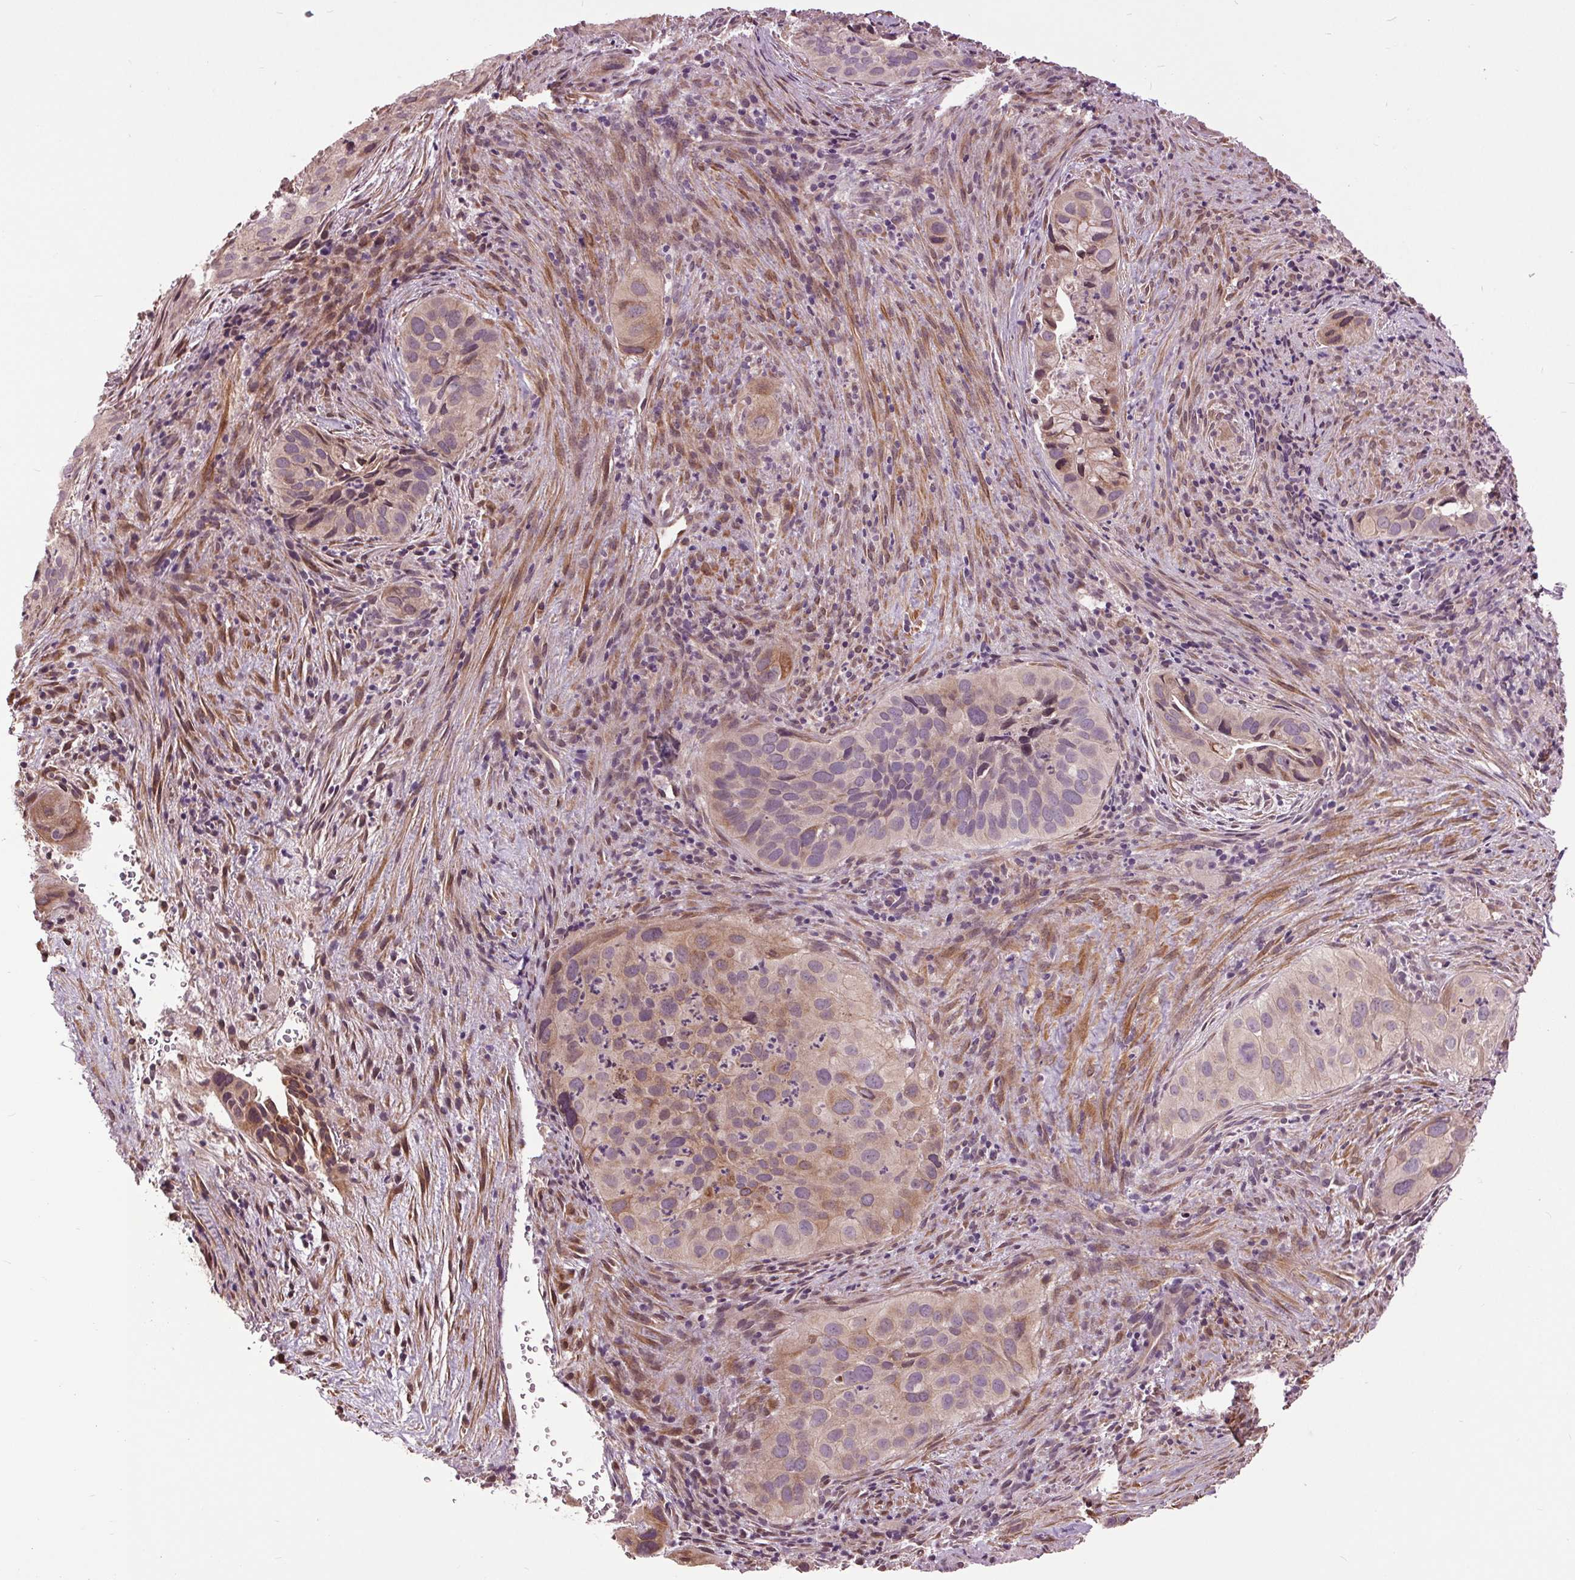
{"staining": {"intensity": "moderate", "quantity": "<25%", "location": "cytoplasmic/membranous"}, "tissue": "cervical cancer", "cell_type": "Tumor cells", "image_type": "cancer", "snomed": [{"axis": "morphology", "description": "Squamous cell carcinoma, NOS"}, {"axis": "topography", "description": "Cervix"}], "caption": "A brown stain shows moderate cytoplasmic/membranous positivity of a protein in human cervical squamous cell carcinoma tumor cells. (Stains: DAB in brown, nuclei in blue, Microscopy: brightfield microscopy at high magnification).", "gene": "HAUS5", "patient": {"sex": "female", "age": 38}}